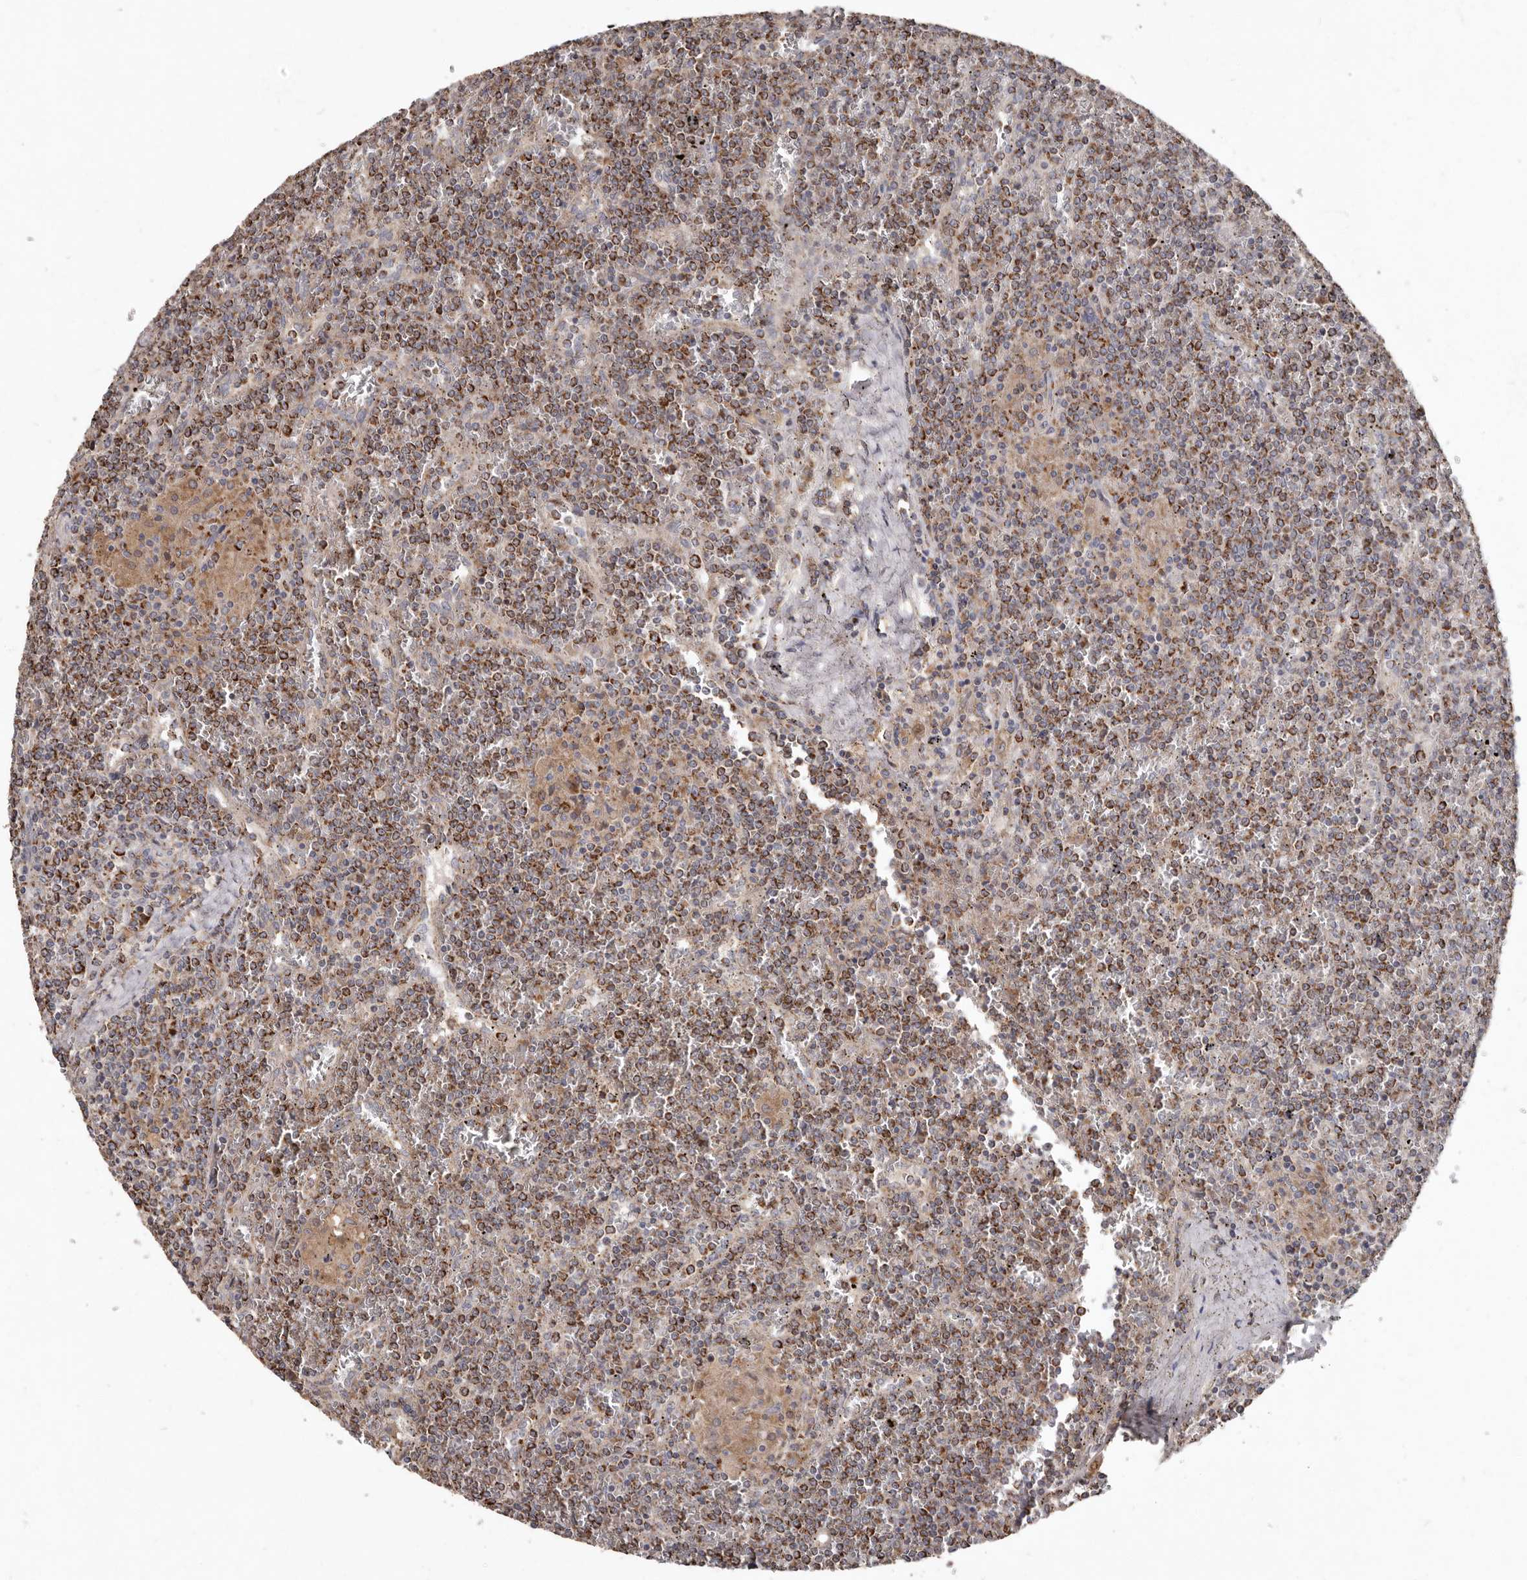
{"staining": {"intensity": "strong", "quantity": "25%-75%", "location": "cytoplasmic/membranous"}, "tissue": "lymphoma", "cell_type": "Tumor cells", "image_type": "cancer", "snomed": [{"axis": "morphology", "description": "Malignant lymphoma, non-Hodgkin's type, Low grade"}, {"axis": "topography", "description": "Spleen"}], "caption": "Immunohistochemical staining of malignant lymphoma, non-Hodgkin's type (low-grade) exhibits high levels of strong cytoplasmic/membranous staining in approximately 25%-75% of tumor cells.", "gene": "KIF26B", "patient": {"sex": "female", "age": 19}}